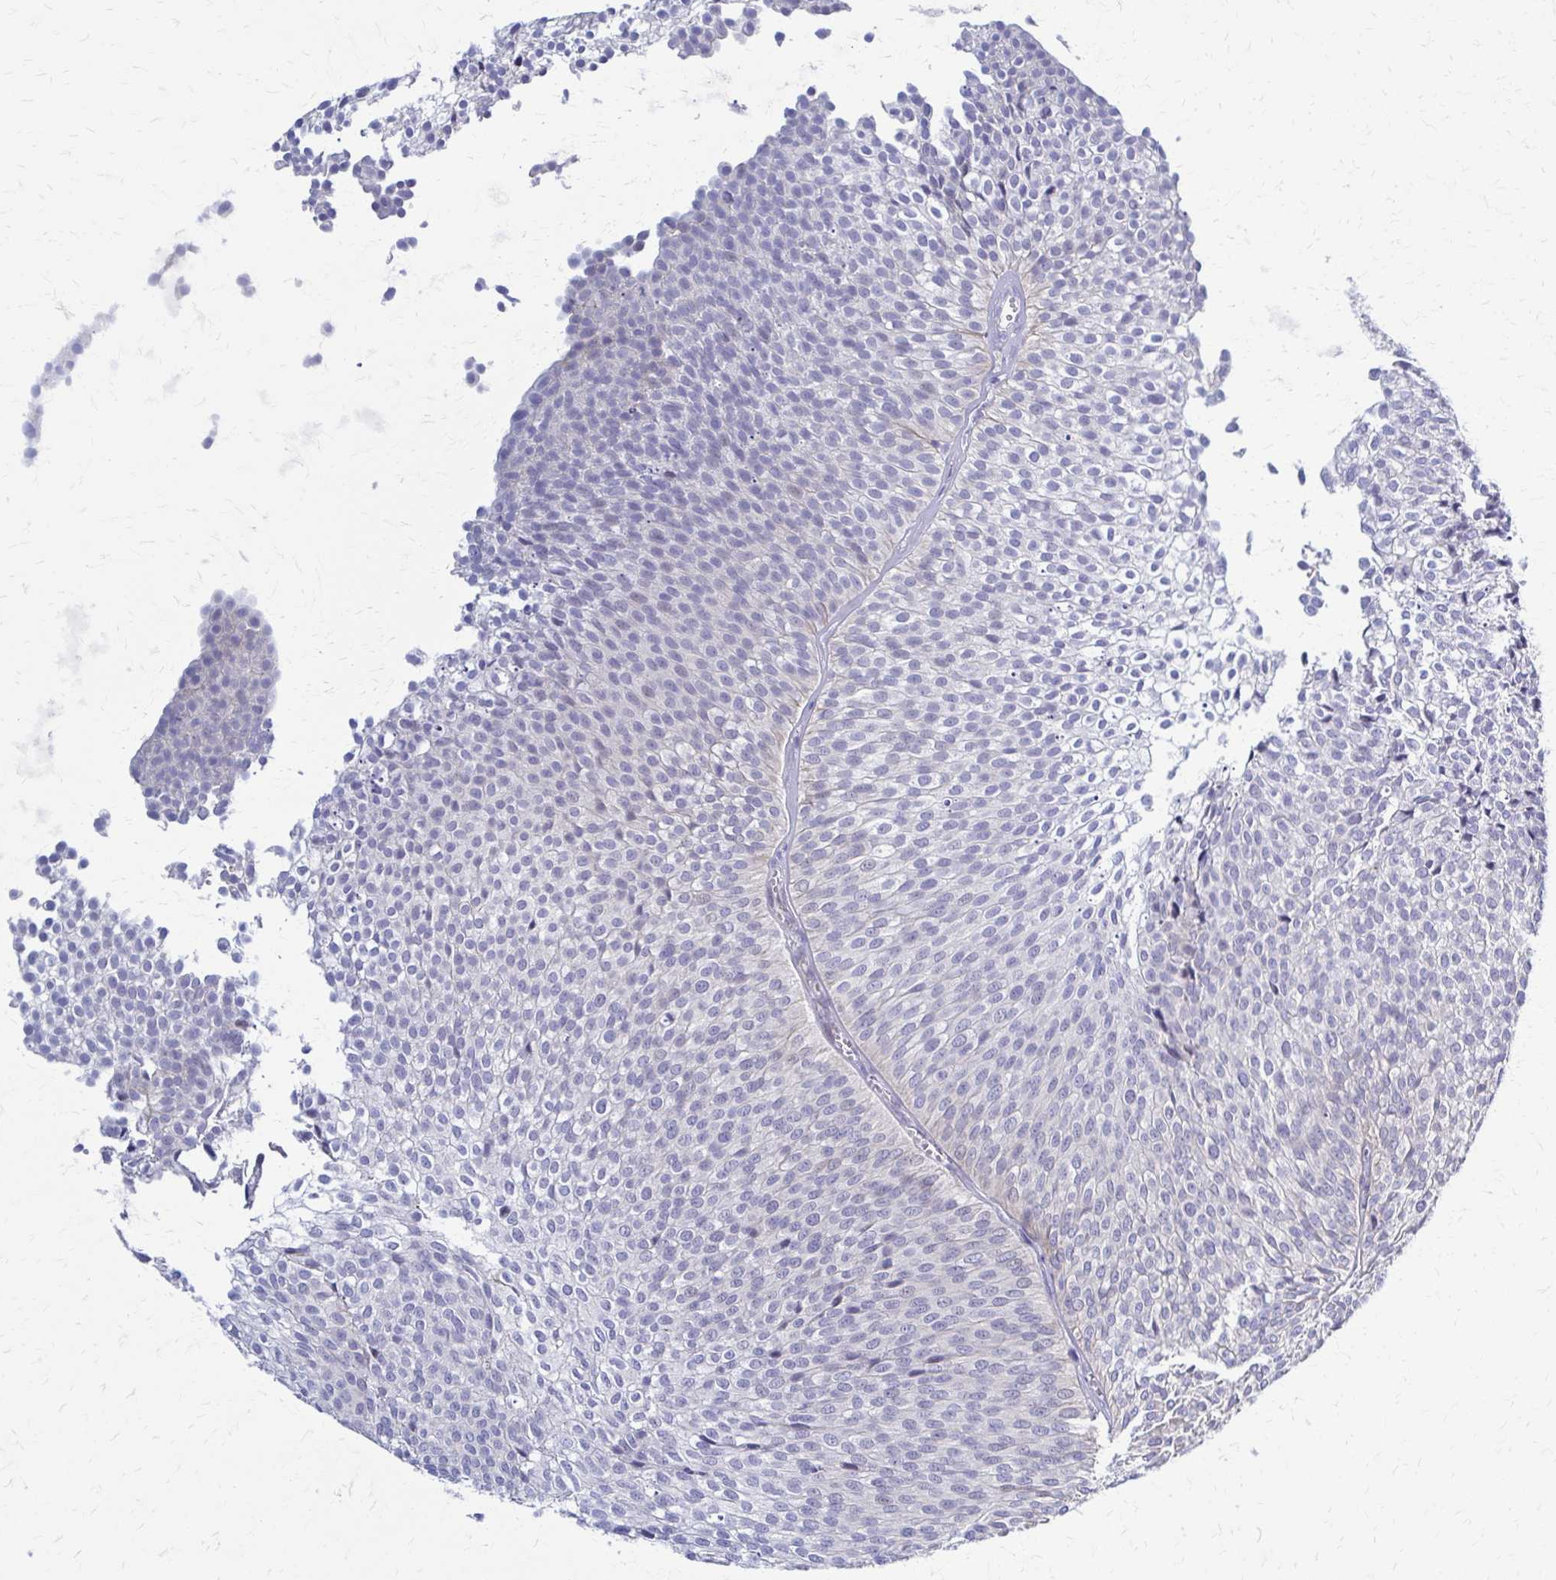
{"staining": {"intensity": "negative", "quantity": "none", "location": "none"}, "tissue": "urothelial cancer", "cell_type": "Tumor cells", "image_type": "cancer", "snomed": [{"axis": "morphology", "description": "Urothelial carcinoma, Low grade"}, {"axis": "topography", "description": "Urinary bladder"}], "caption": "The immunohistochemistry (IHC) image has no significant staining in tumor cells of urothelial carcinoma (low-grade) tissue. (Immunohistochemistry (ihc), brightfield microscopy, high magnification).", "gene": "RHOBTB2", "patient": {"sex": "male", "age": 91}}